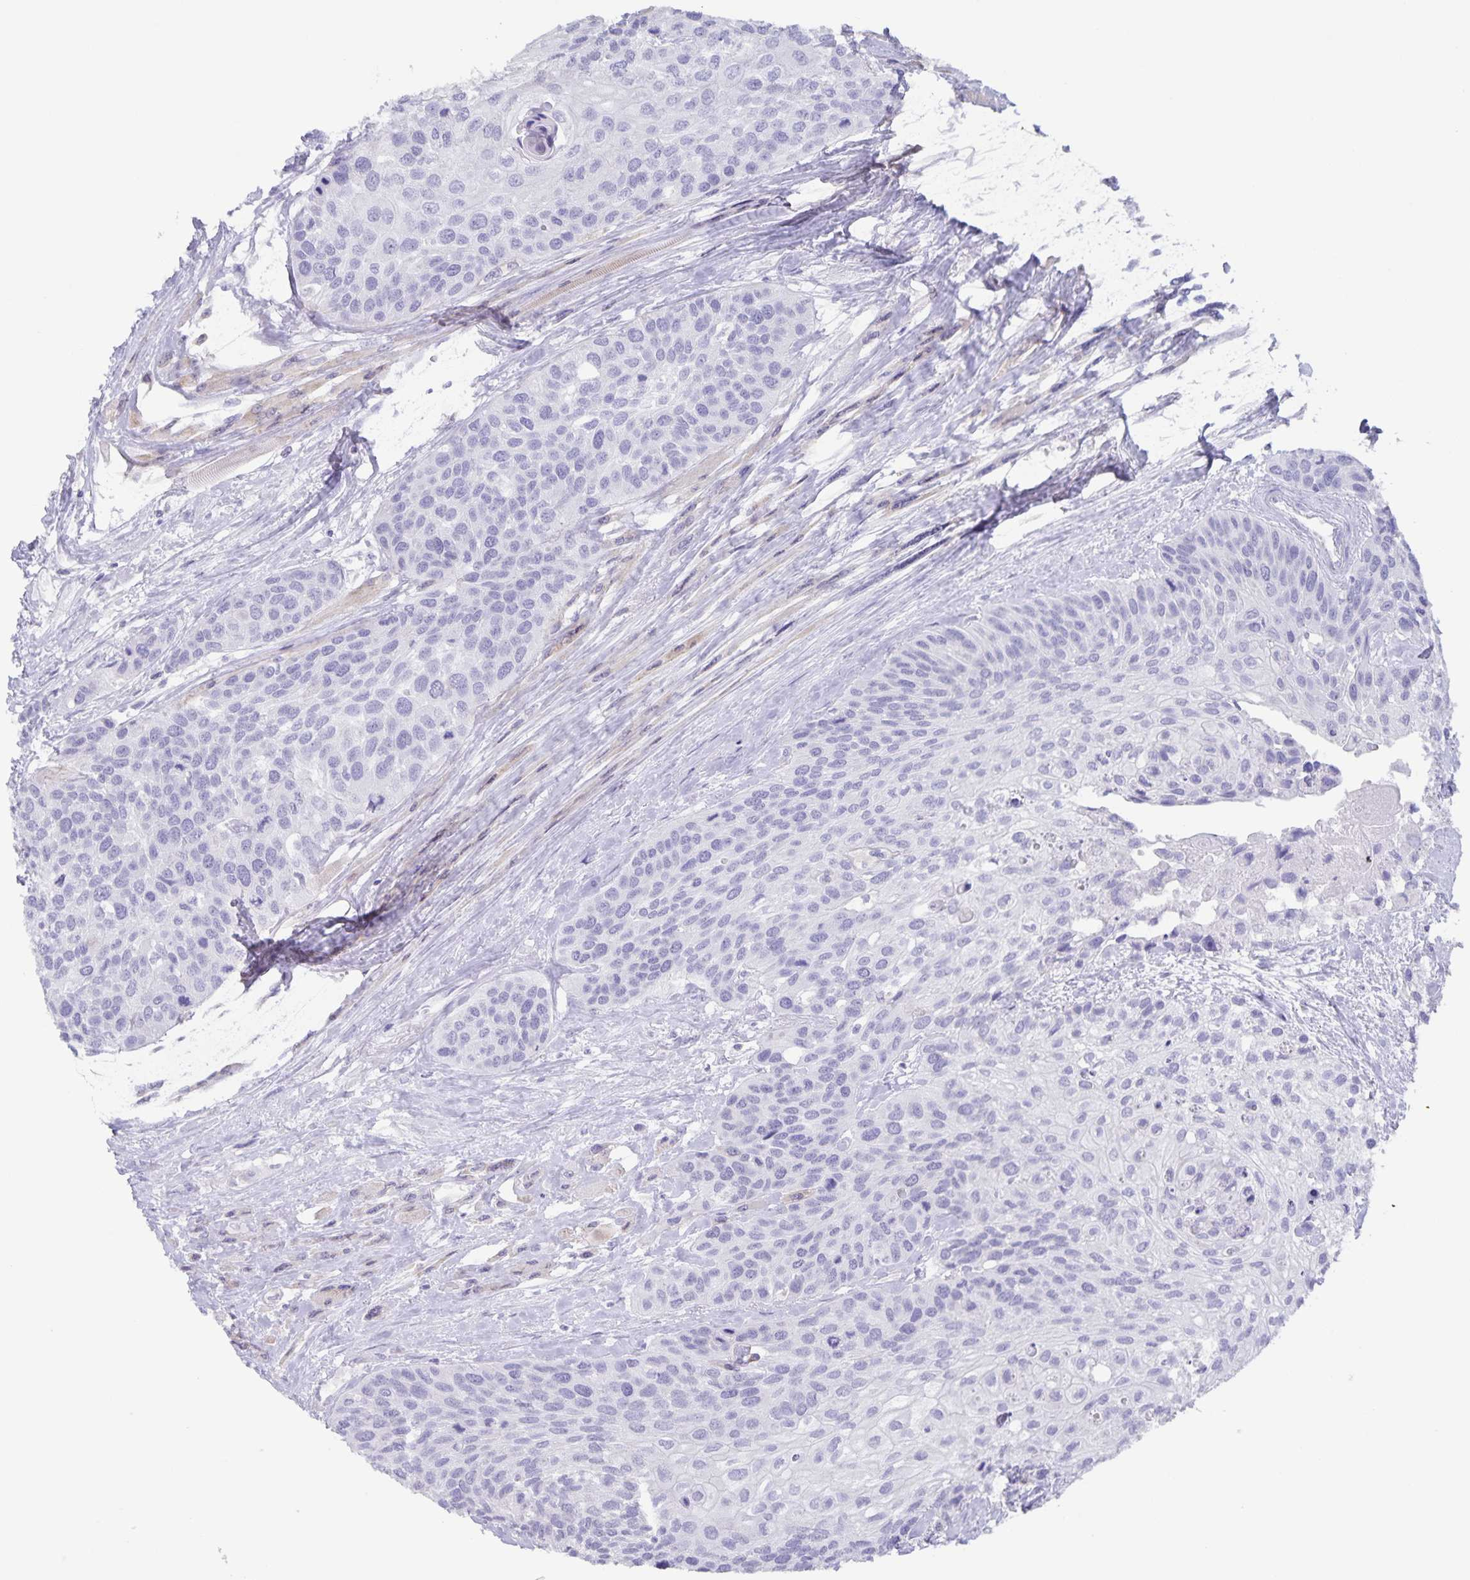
{"staining": {"intensity": "negative", "quantity": "none", "location": "none"}, "tissue": "head and neck cancer", "cell_type": "Tumor cells", "image_type": "cancer", "snomed": [{"axis": "morphology", "description": "Squamous cell carcinoma, NOS"}, {"axis": "topography", "description": "Head-Neck"}], "caption": "IHC image of human head and neck squamous cell carcinoma stained for a protein (brown), which exhibits no staining in tumor cells.", "gene": "AQP4", "patient": {"sex": "female", "age": 50}}